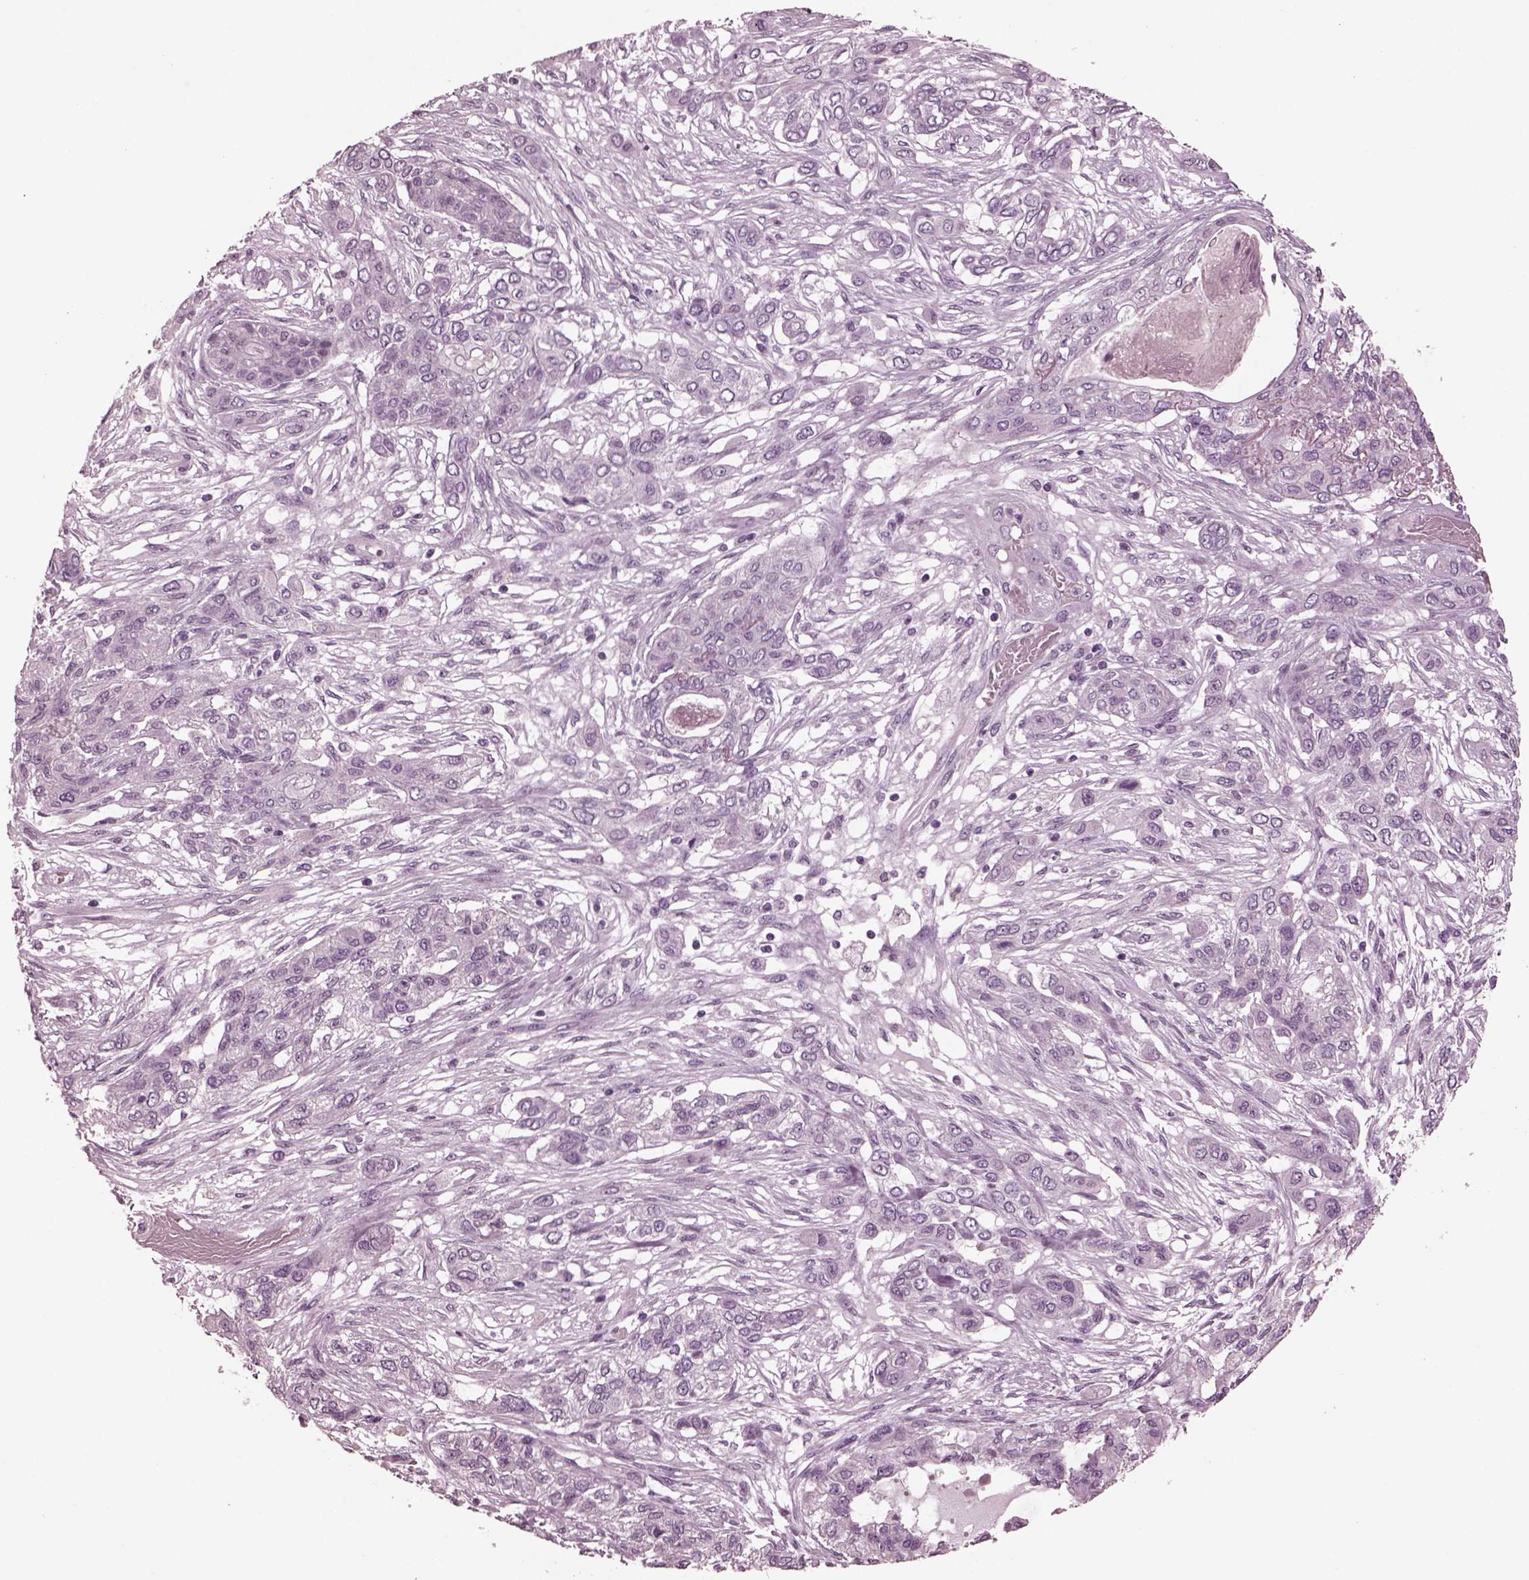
{"staining": {"intensity": "negative", "quantity": "none", "location": "none"}, "tissue": "lung cancer", "cell_type": "Tumor cells", "image_type": "cancer", "snomed": [{"axis": "morphology", "description": "Squamous cell carcinoma, NOS"}, {"axis": "topography", "description": "Lung"}], "caption": "Photomicrograph shows no protein expression in tumor cells of lung squamous cell carcinoma tissue.", "gene": "MIB2", "patient": {"sex": "female", "age": 70}}